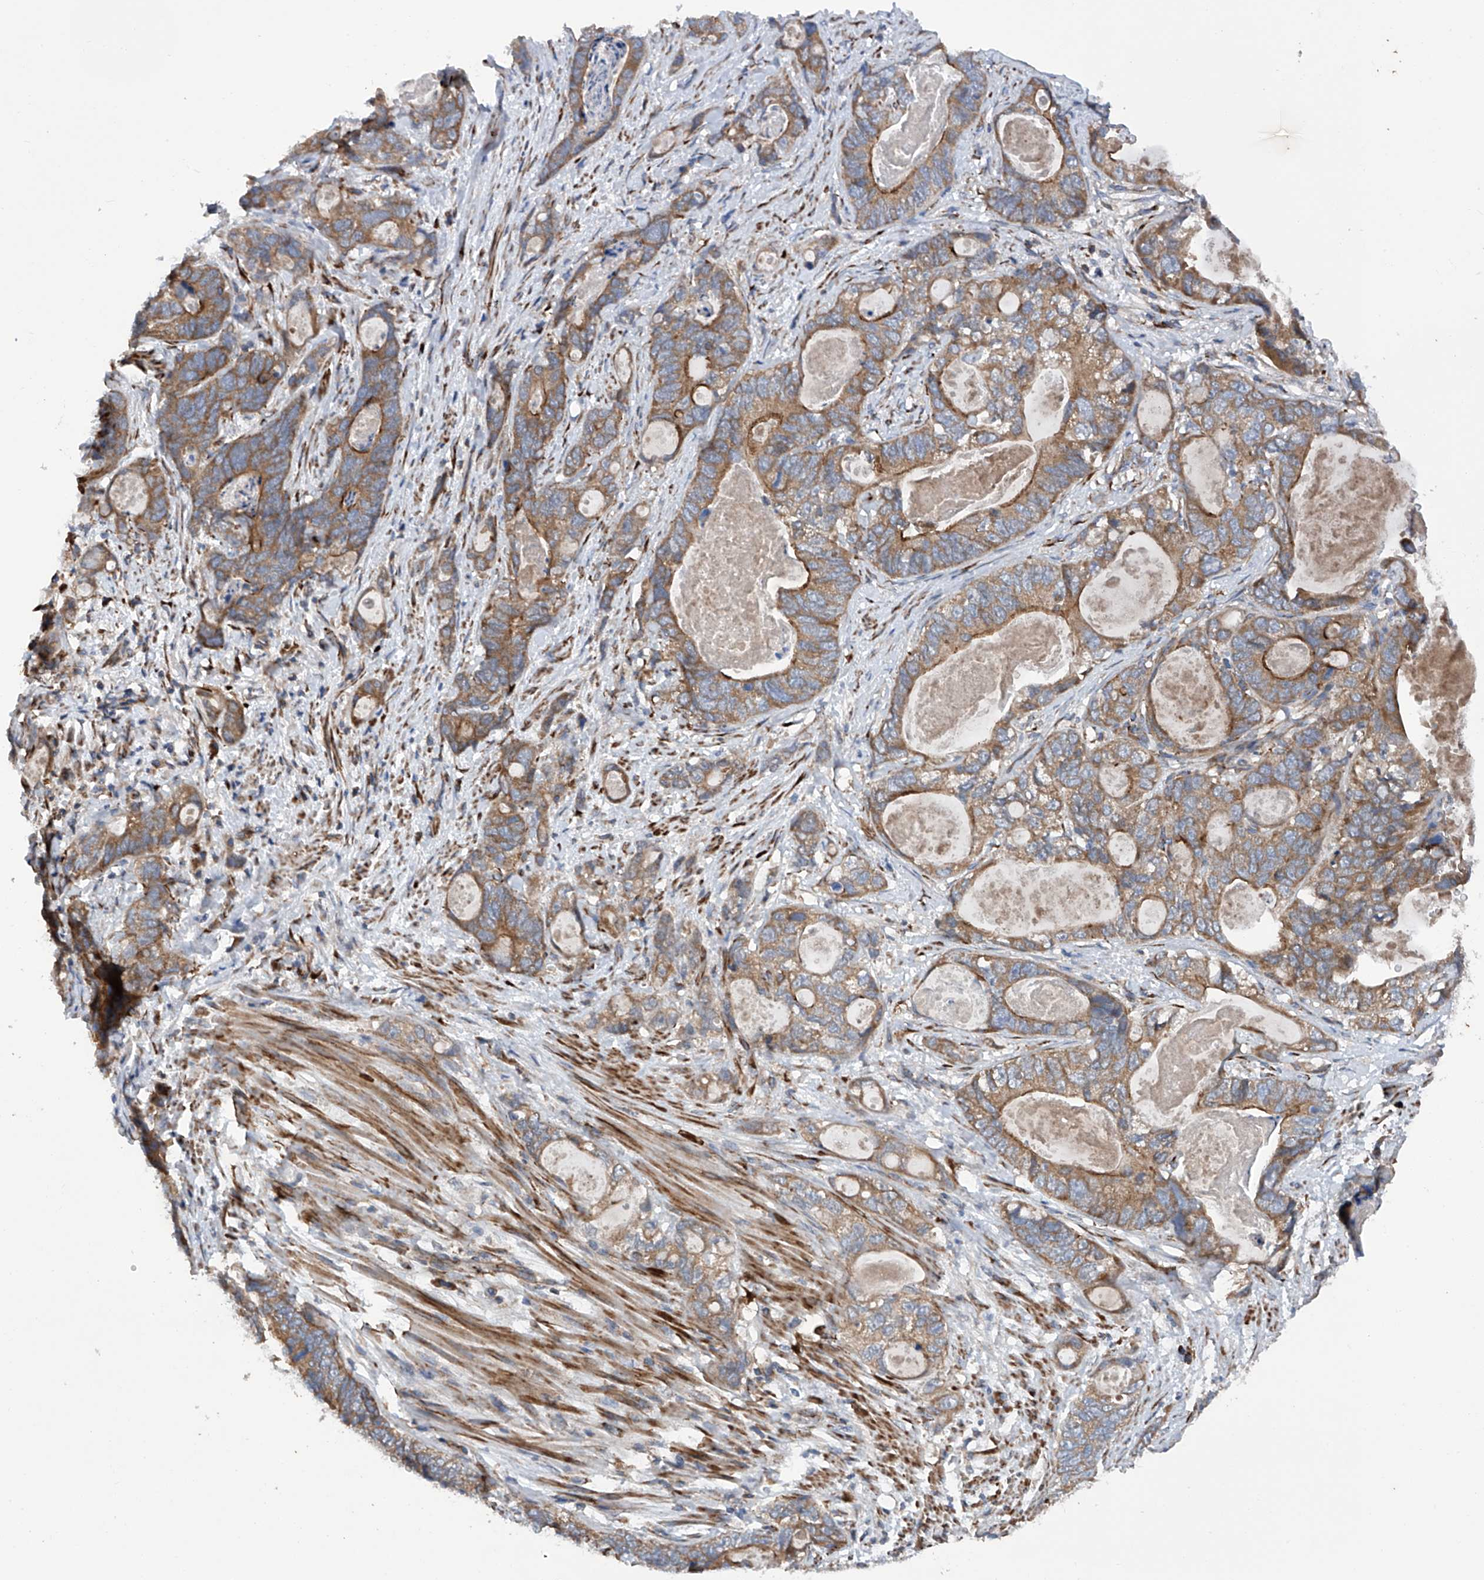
{"staining": {"intensity": "moderate", "quantity": ">75%", "location": "cytoplasmic/membranous"}, "tissue": "stomach cancer", "cell_type": "Tumor cells", "image_type": "cancer", "snomed": [{"axis": "morphology", "description": "Normal tissue, NOS"}, {"axis": "morphology", "description": "Adenocarcinoma, NOS"}, {"axis": "topography", "description": "Stomach"}], "caption": "A medium amount of moderate cytoplasmic/membranous positivity is present in about >75% of tumor cells in stomach cancer (adenocarcinoma) tissue.", "gene": "ASCC3", "patient": {"sex": "female", "age": 89}}